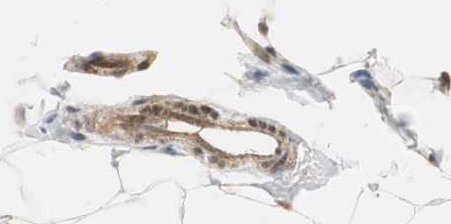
{"staining": {"intensity": "moderate", "quantity": ">75%", "location": "nuclear"}, "tissue": "adipose tissue", "cell_type": "Adipocytes", "image_type": "normal", "snomed": [{"axis": "morphology", "description": "Normal tissue, NOS"}, {"axis": "topography", "description": "Soft tissue"}], "caption": "IHC of benign human adipose tissue shows medium levels of moderate nuclear expression in approximately >75% of adipocytes.", "gene": "CCT5", "patient": {"sex": "male", "age": 26}}